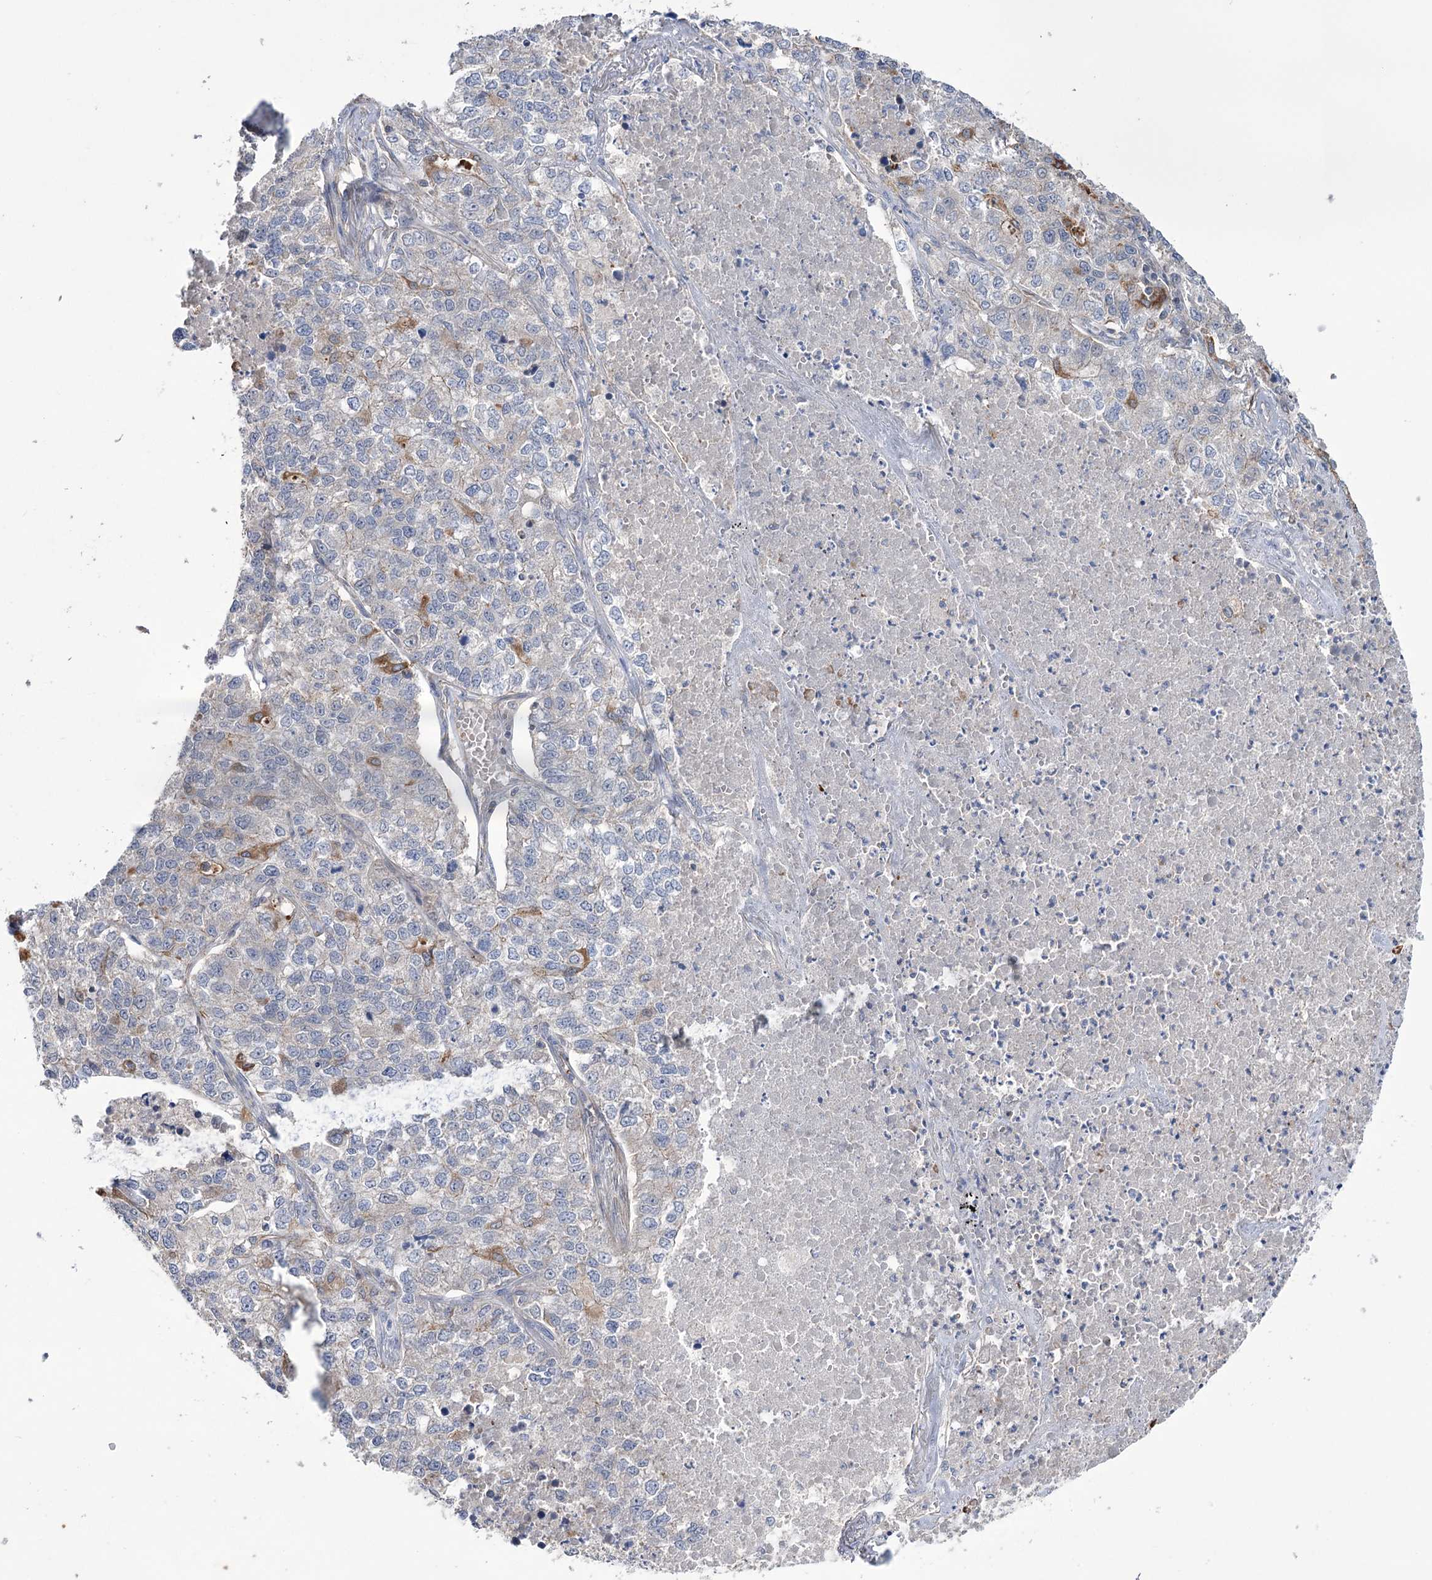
{"staining": {"intensity": "weak", "quantity": "<25%", "location": "cytoplasmic/membranous"}, "tissue": "lung cancer", "cell_type": "Tumor cells", "image_type": "cancer", "snomed": [{"axis": "morphology", "description": "Adenocarcinoma, NOS"}, {"axis": "topography", "description": "Lung"}], "caption": "A histopathology image of lung cancer stained for a protein shows no brown staining in tumor cells. Nuclei are stained in blue.", "gene": "TRIM71", "patient": {"sex": "male", "age": 49}}